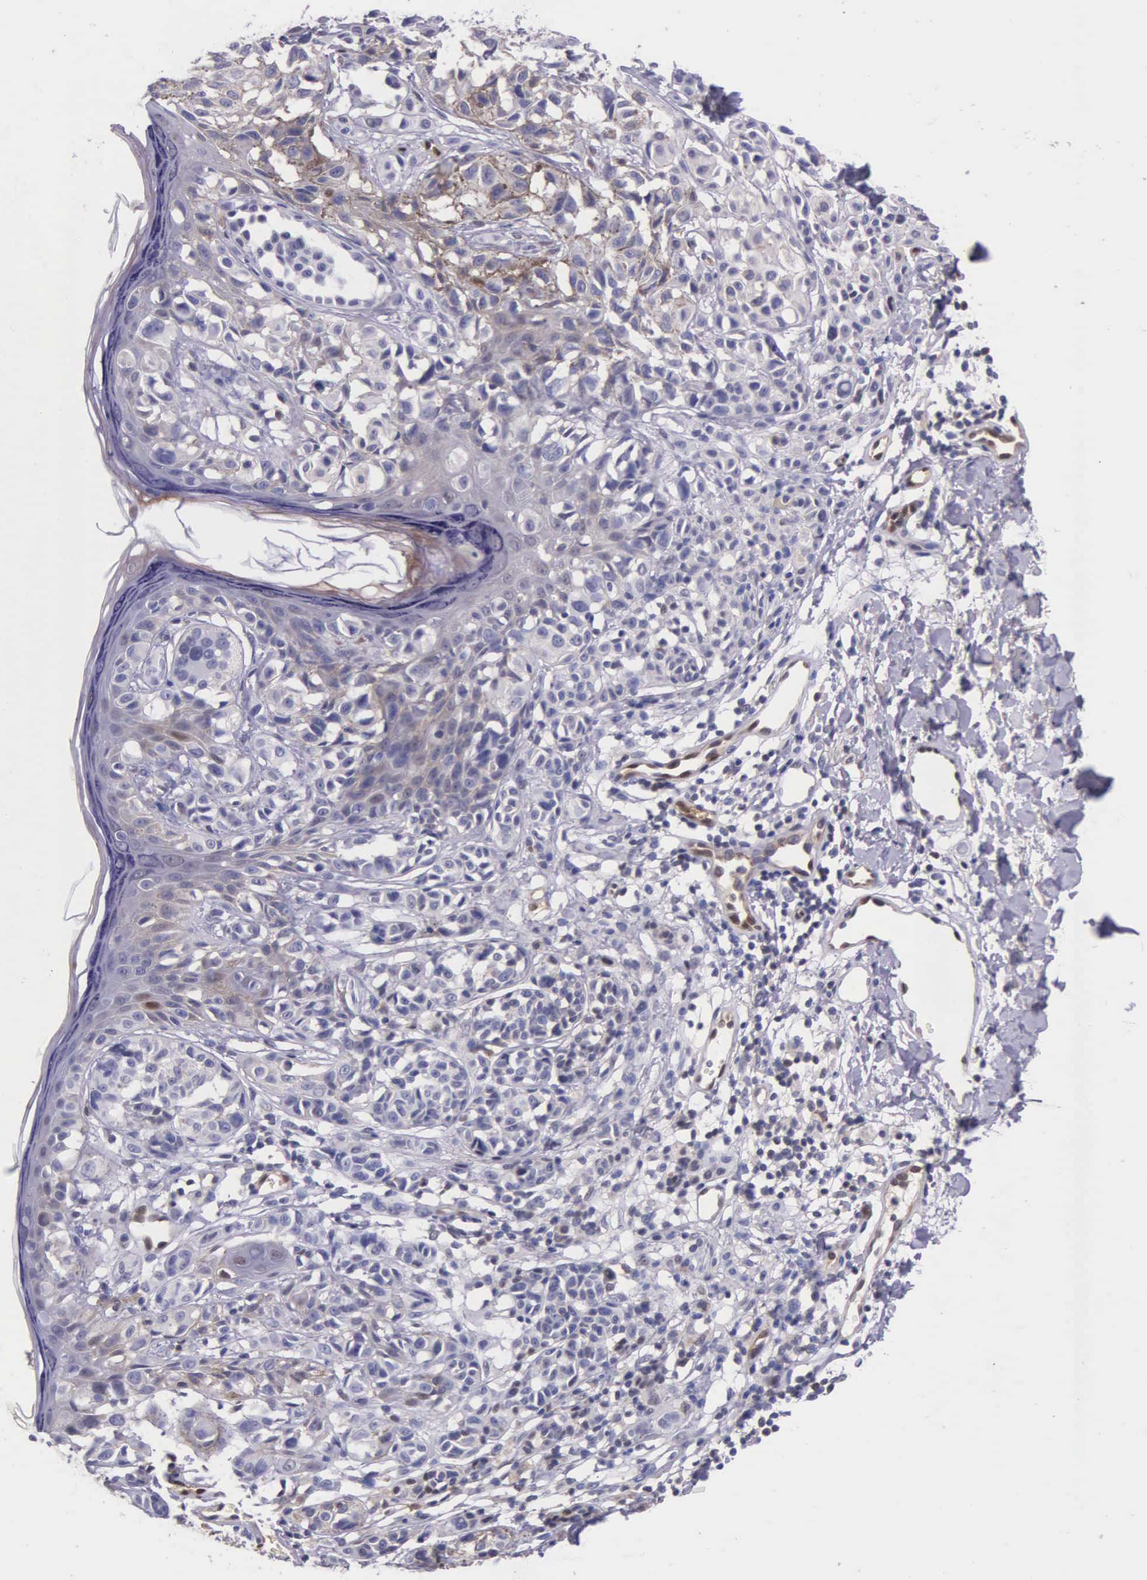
{"staining": {"intensity": "negative", "quantity": "none", "location": "none"}, "tissue": "melanoma", "cell_type": "Tumor cells", "image_type": "cancer", "snomed": [{"axis": "morphology", "description": "Malignant melanoma, NOS"}, {"axis": "topography", "description": "Skin"}], "caption": "Histopathology image shows no protein expression in tumor cells of melanoma tissue.", "gene": "GMPR2", "patient": {"sex": "male", "age": 40}}